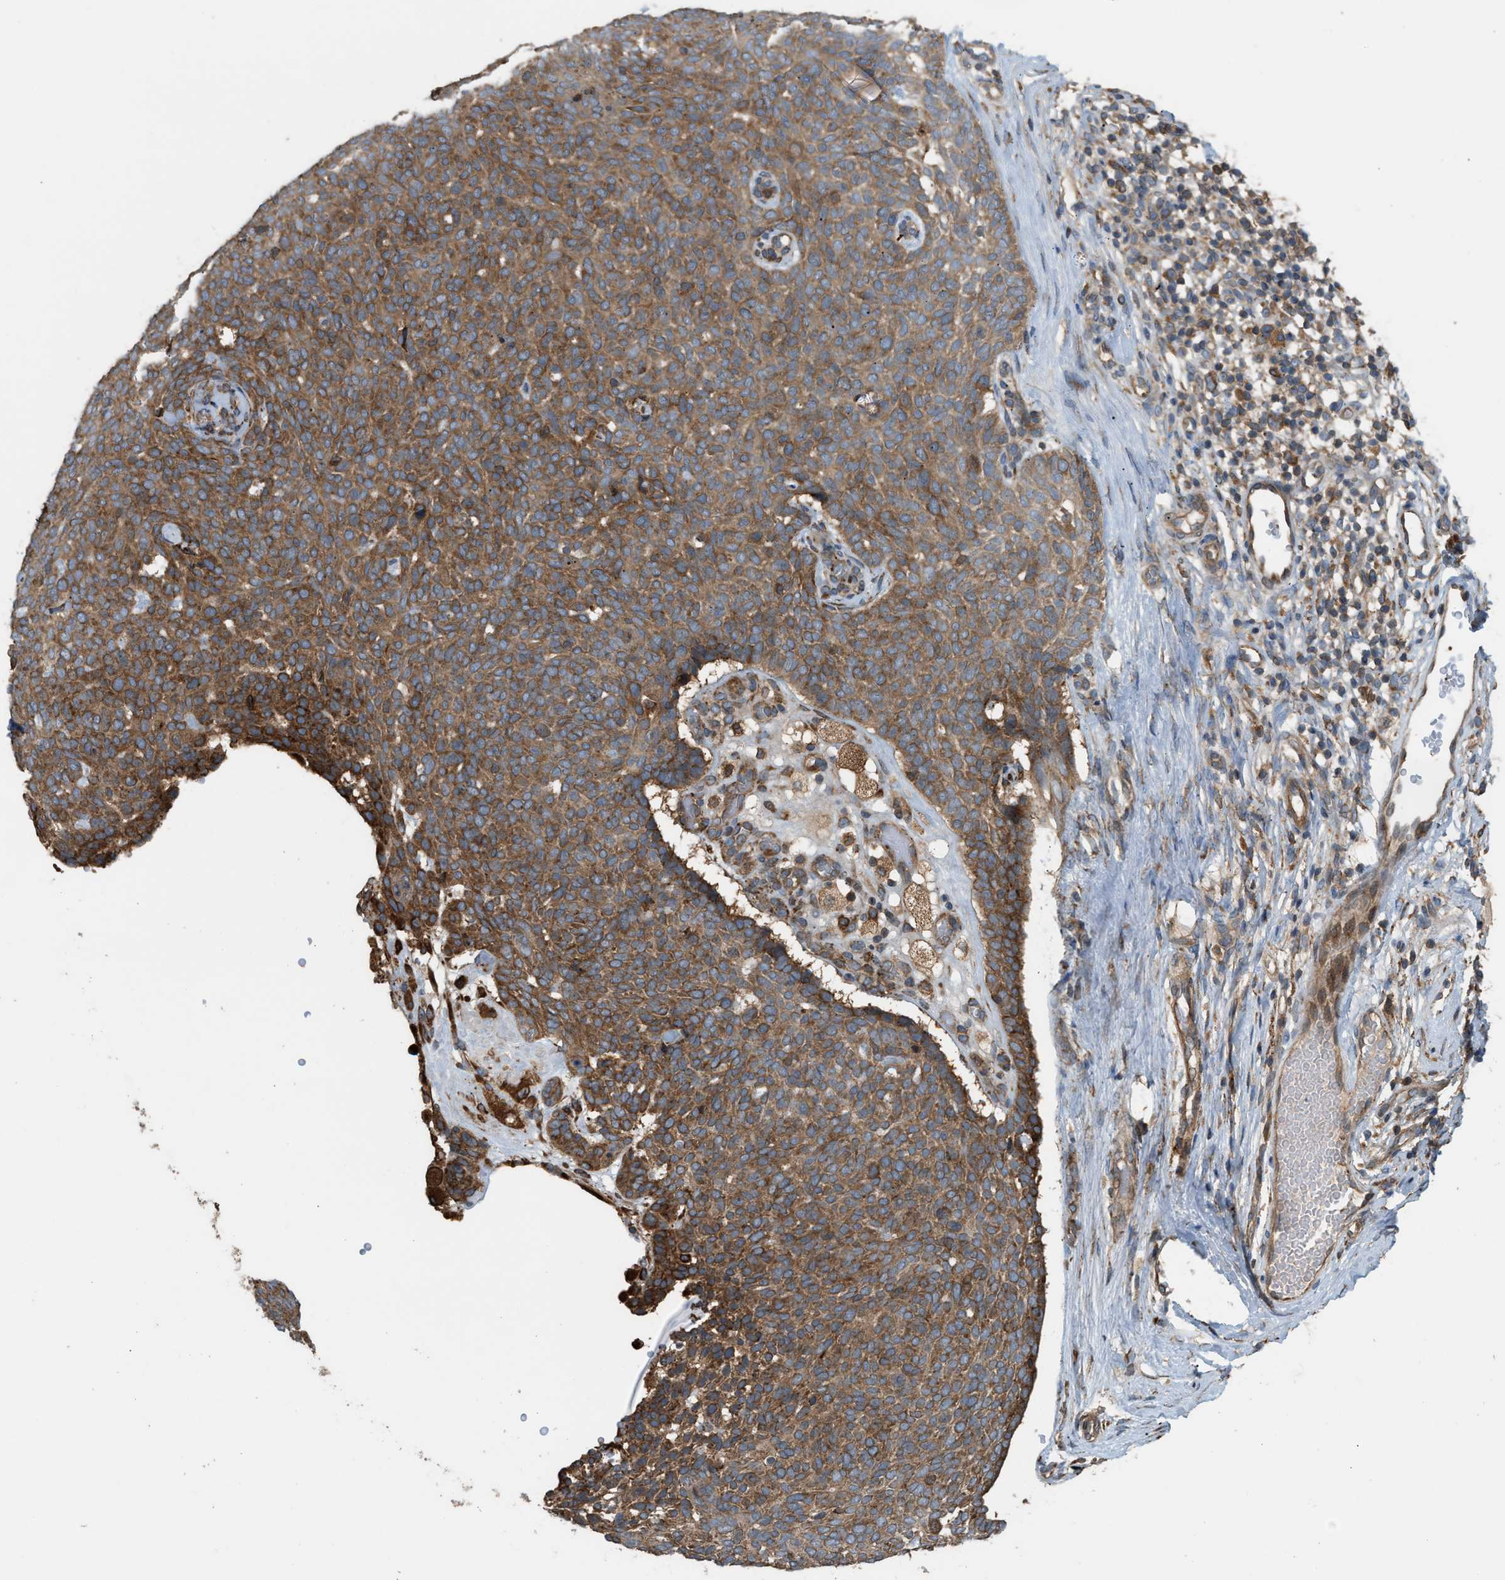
{"staining": {"intensity": "moderate", "quantity": ">75%", "location": "cytoplasmic/membranous"}, "tissue": "skin cancer", "cell_type": "Tumor cells", "image_type": "cancer", "snomed": [{"axis": "morphology", "description": "Basal cell carcinoma"}, {"axis": "topography", "description": "Skin"}], "caption": "This image demonstrates skin basal cell carcinoma stained with IHC to label a protein in brown. The cytoplasmic/membranous of tumor cells show moderate positivity for the protein. Nuclei are counter-stained blue.", "gene": "BAIAP2L1", "patient": {"sex": "male", "age": 61}}